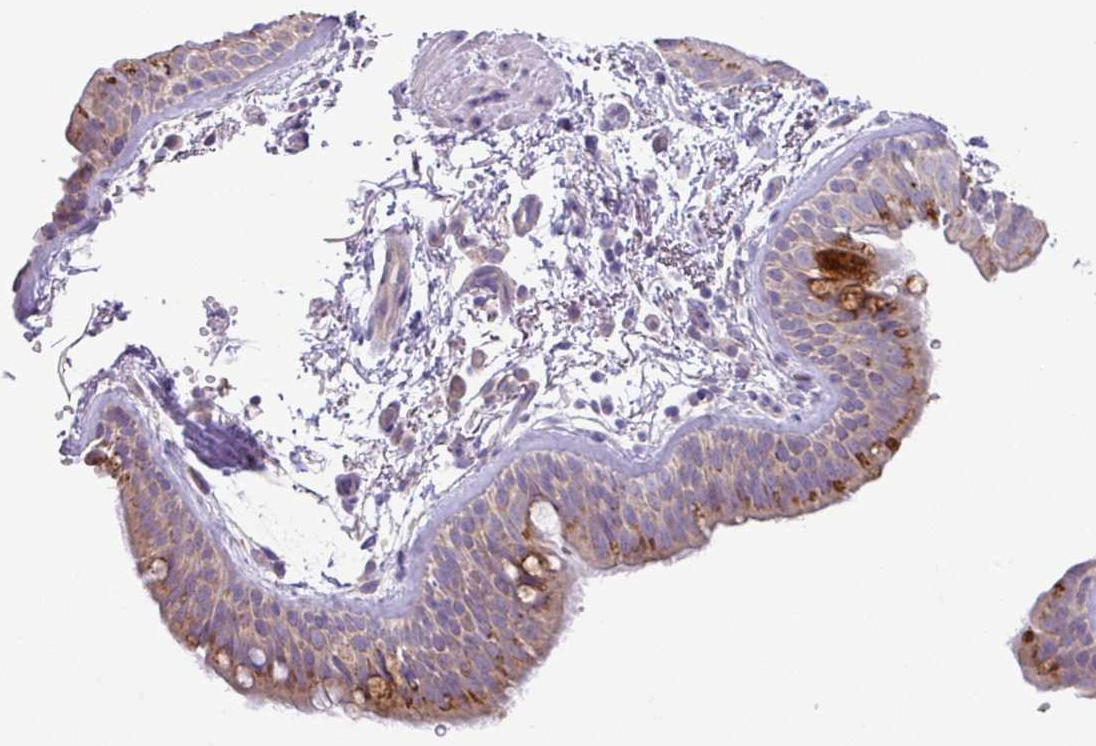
{"staining": {"intensity": "negative", "quantity": "none", "location": "none"}, "tissue": "adipose tissue", "cell_type": "Adipocytes", "image_type": "normal", "snomed": [{"axis": "morphology", "description": "Normal tissue, NOS"}, {"axis": "topography", "description": "Cartilage tissue"}, {"axis": "topography", "description": "Bronchus"}], "caption": "Immunohistochemistry (IHC) micrograph of benign adipose tissue stained for a protein (brown), which demonstrates no expression in adipocytes. (DAB immunohistochemistry (IHC) with hematoxylin counter stain).", "gene": "GALNT12", "patient": {"sex": "female", "age": 72}}